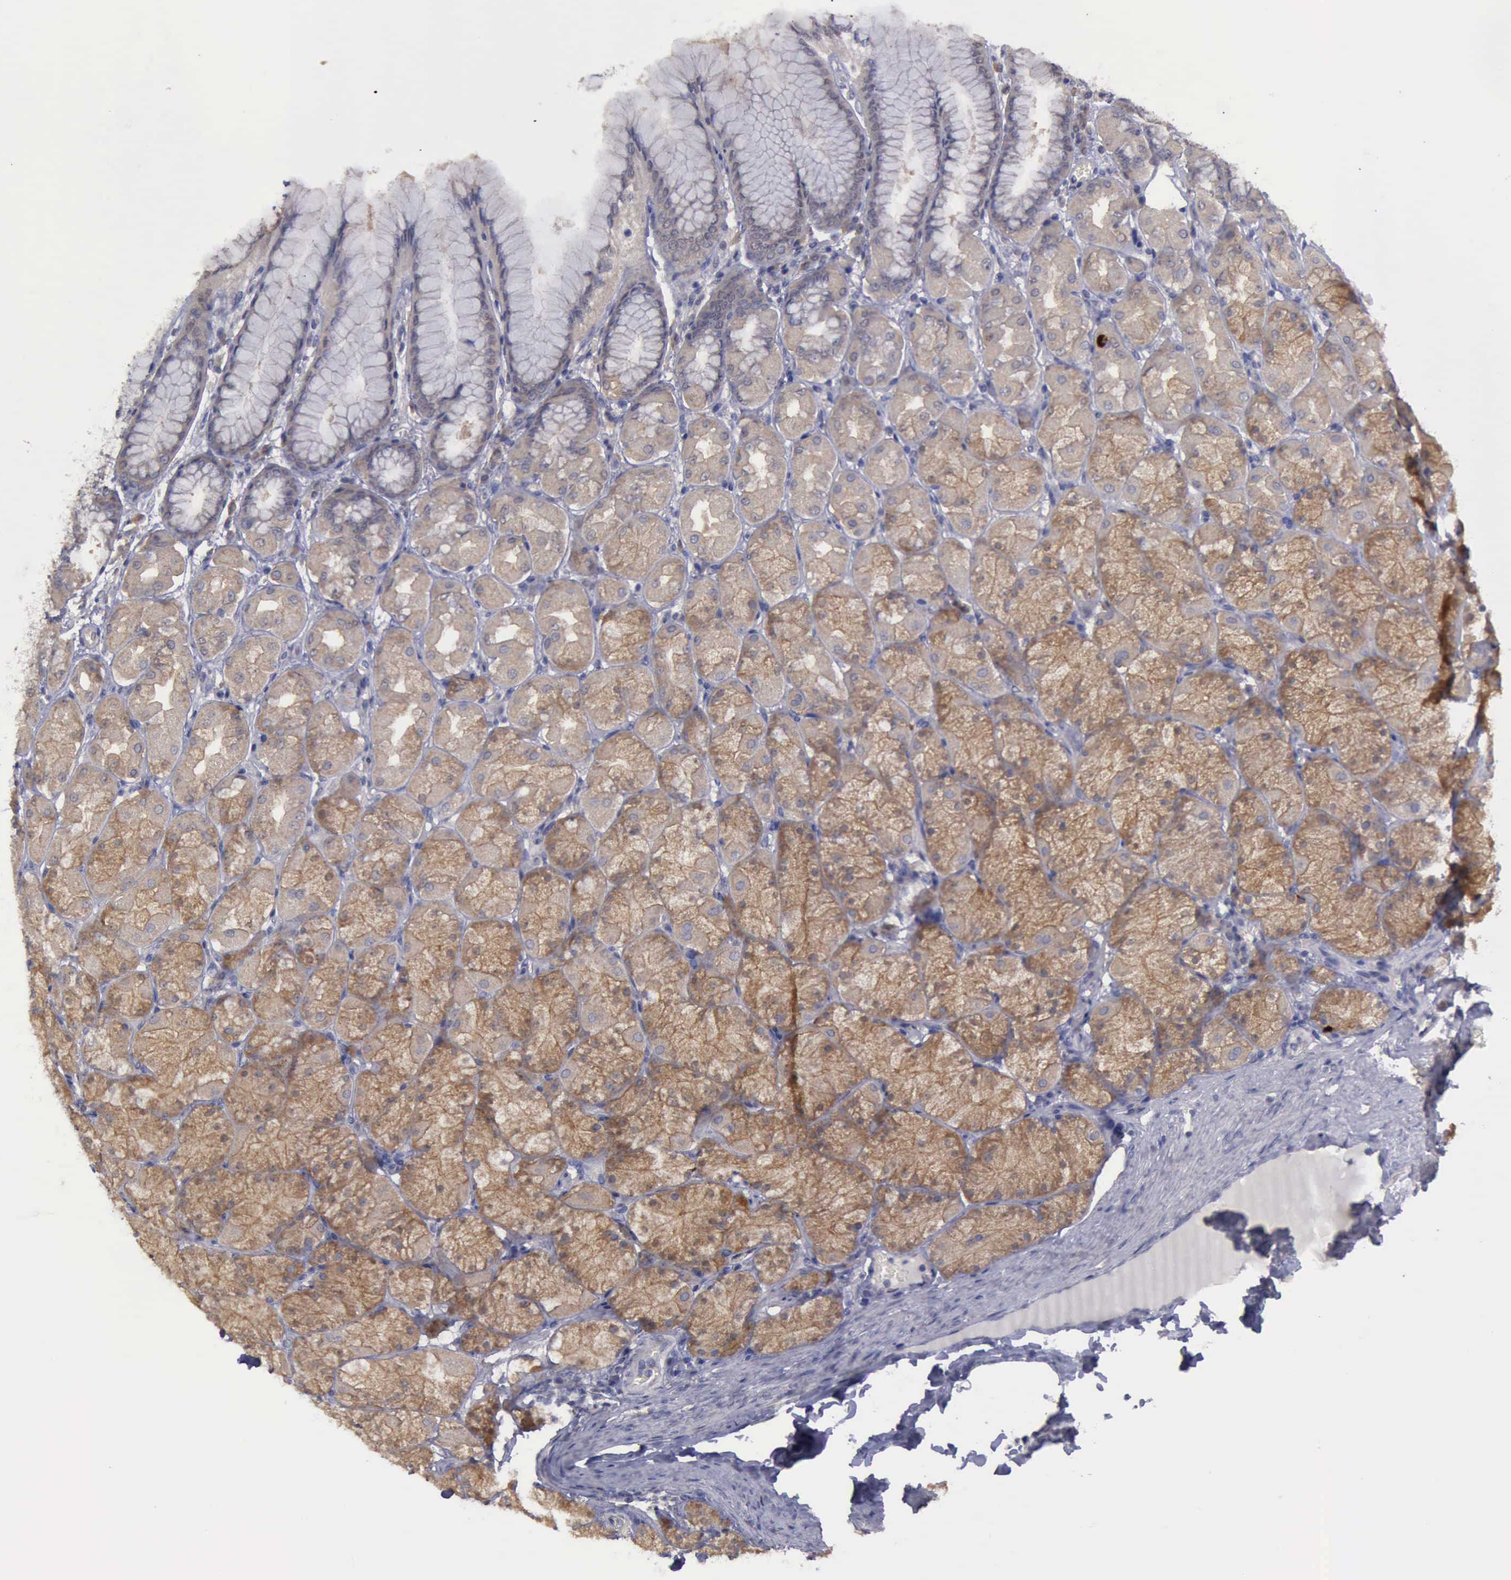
{"staining": {"intensity": "weak", "quantity": ">75%", "location": "cytoplasmic/membranous"}, "tissue": "stomach", "cell_type": "Glandular cells", "image_type": "normal", "snomed": [{"axis": "morphology", "description": "Normal tissue, NOS"}, {"axis": "topography", "description": "Stomach, upper"}], "caption": "A low amount of weak cytoplasmic/membranous expression is identified in approximately >75% of glandular cells in benign stomach. The staining was performed using DAB to visualize the protein expression in brown, while the nuclei were stained in blue with hematoxylin (Magnification: 20x).", "gene": "PHKA1", "patient": {"sex": "female", "age": 56}}